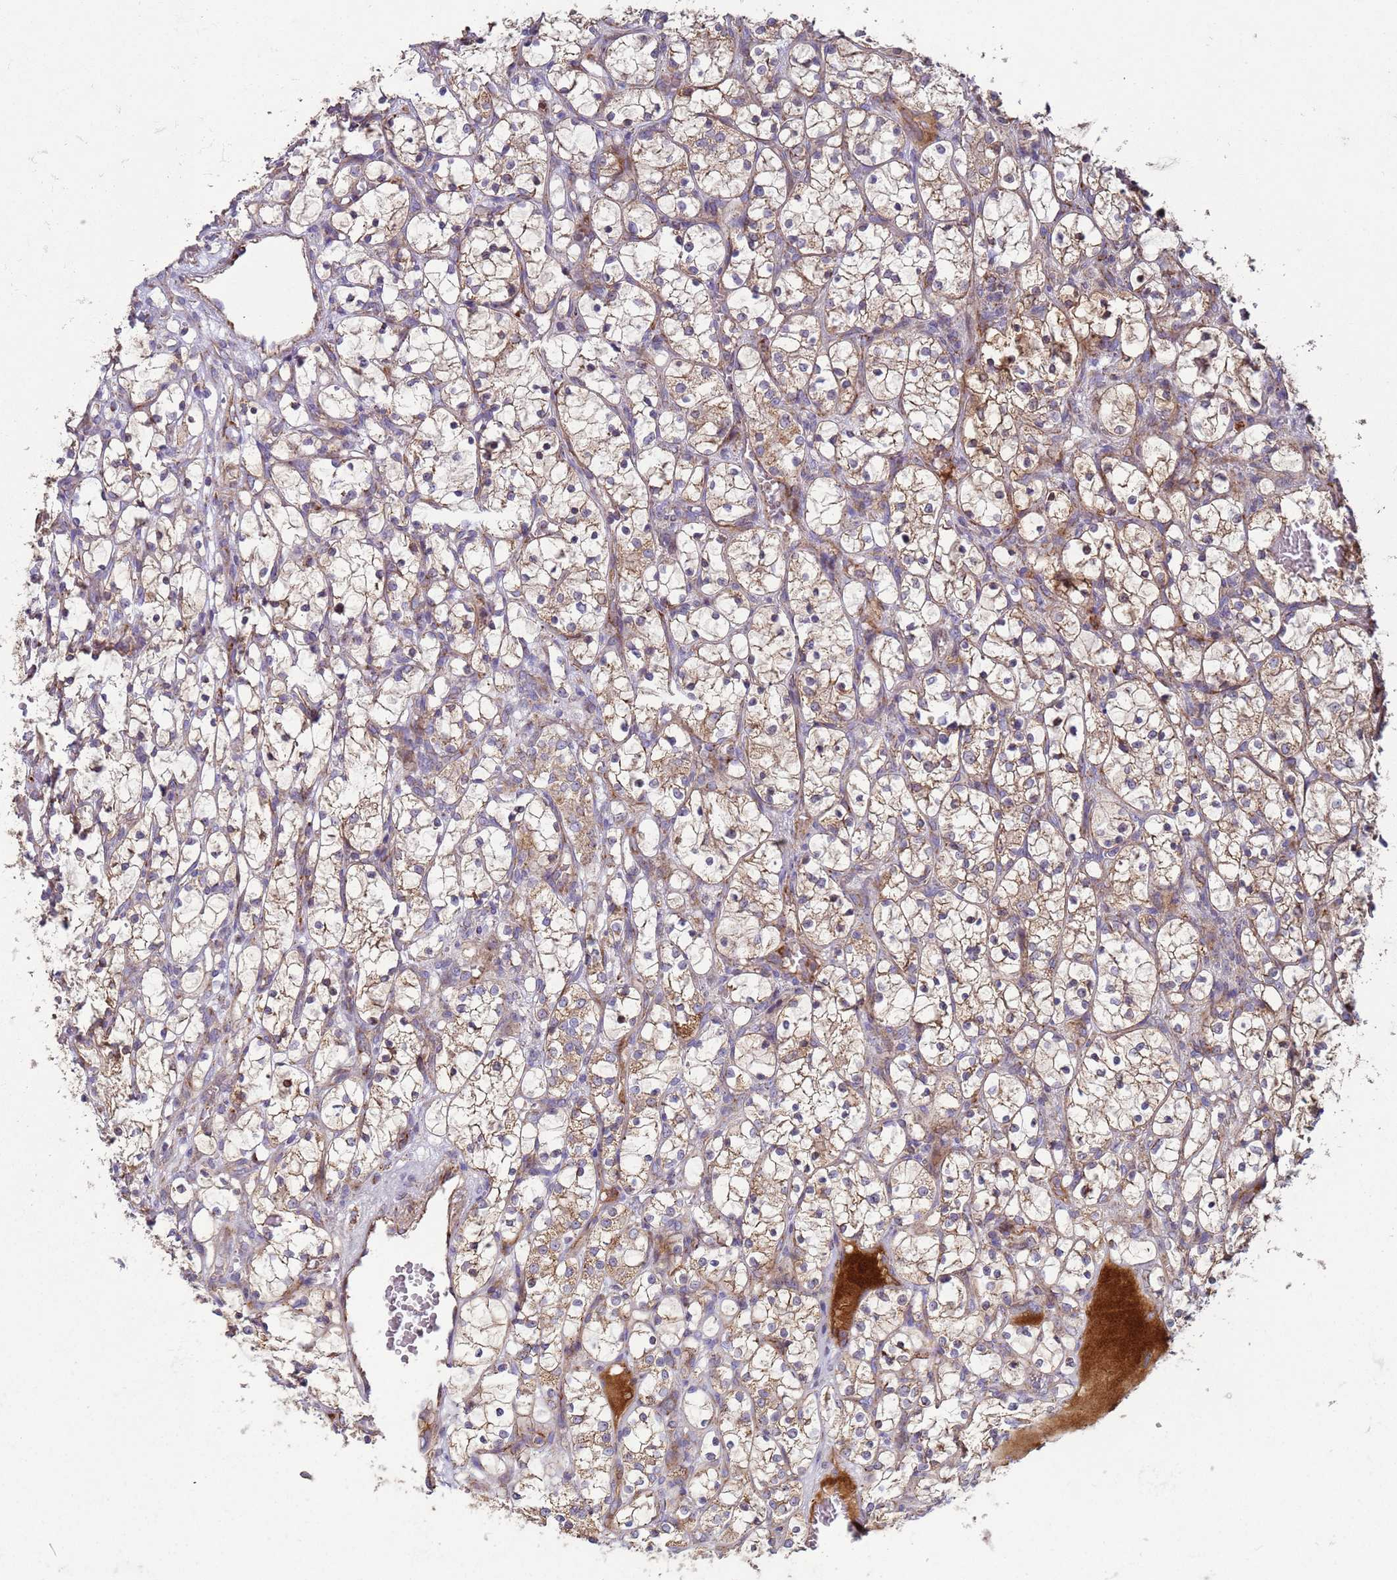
{"staining": {"intensity": "weak", "quantity": "25%-75%", "location": "cytoplasmic/membranous"}, "tissue": "renal cancer", "cell_type": "Tumor cells", "image_type": "cancer", "snomed": [{"axis": "morphology", "description": "Adenocarcinoma, NOS"}, {"axis": "topography", "description": "Kidney"}], "caption": "This histopathology image reveals adenocarcinoma (renal) stained with immunohistochemistry (IHC) to label a protein in brown. The cytoplasmic/membranous of tumor cells show weak positivity for the protein. Nuclei are counter-stained blue.", "gene": "FBXO33", "patient": {"sex": "female", "age": 69}}